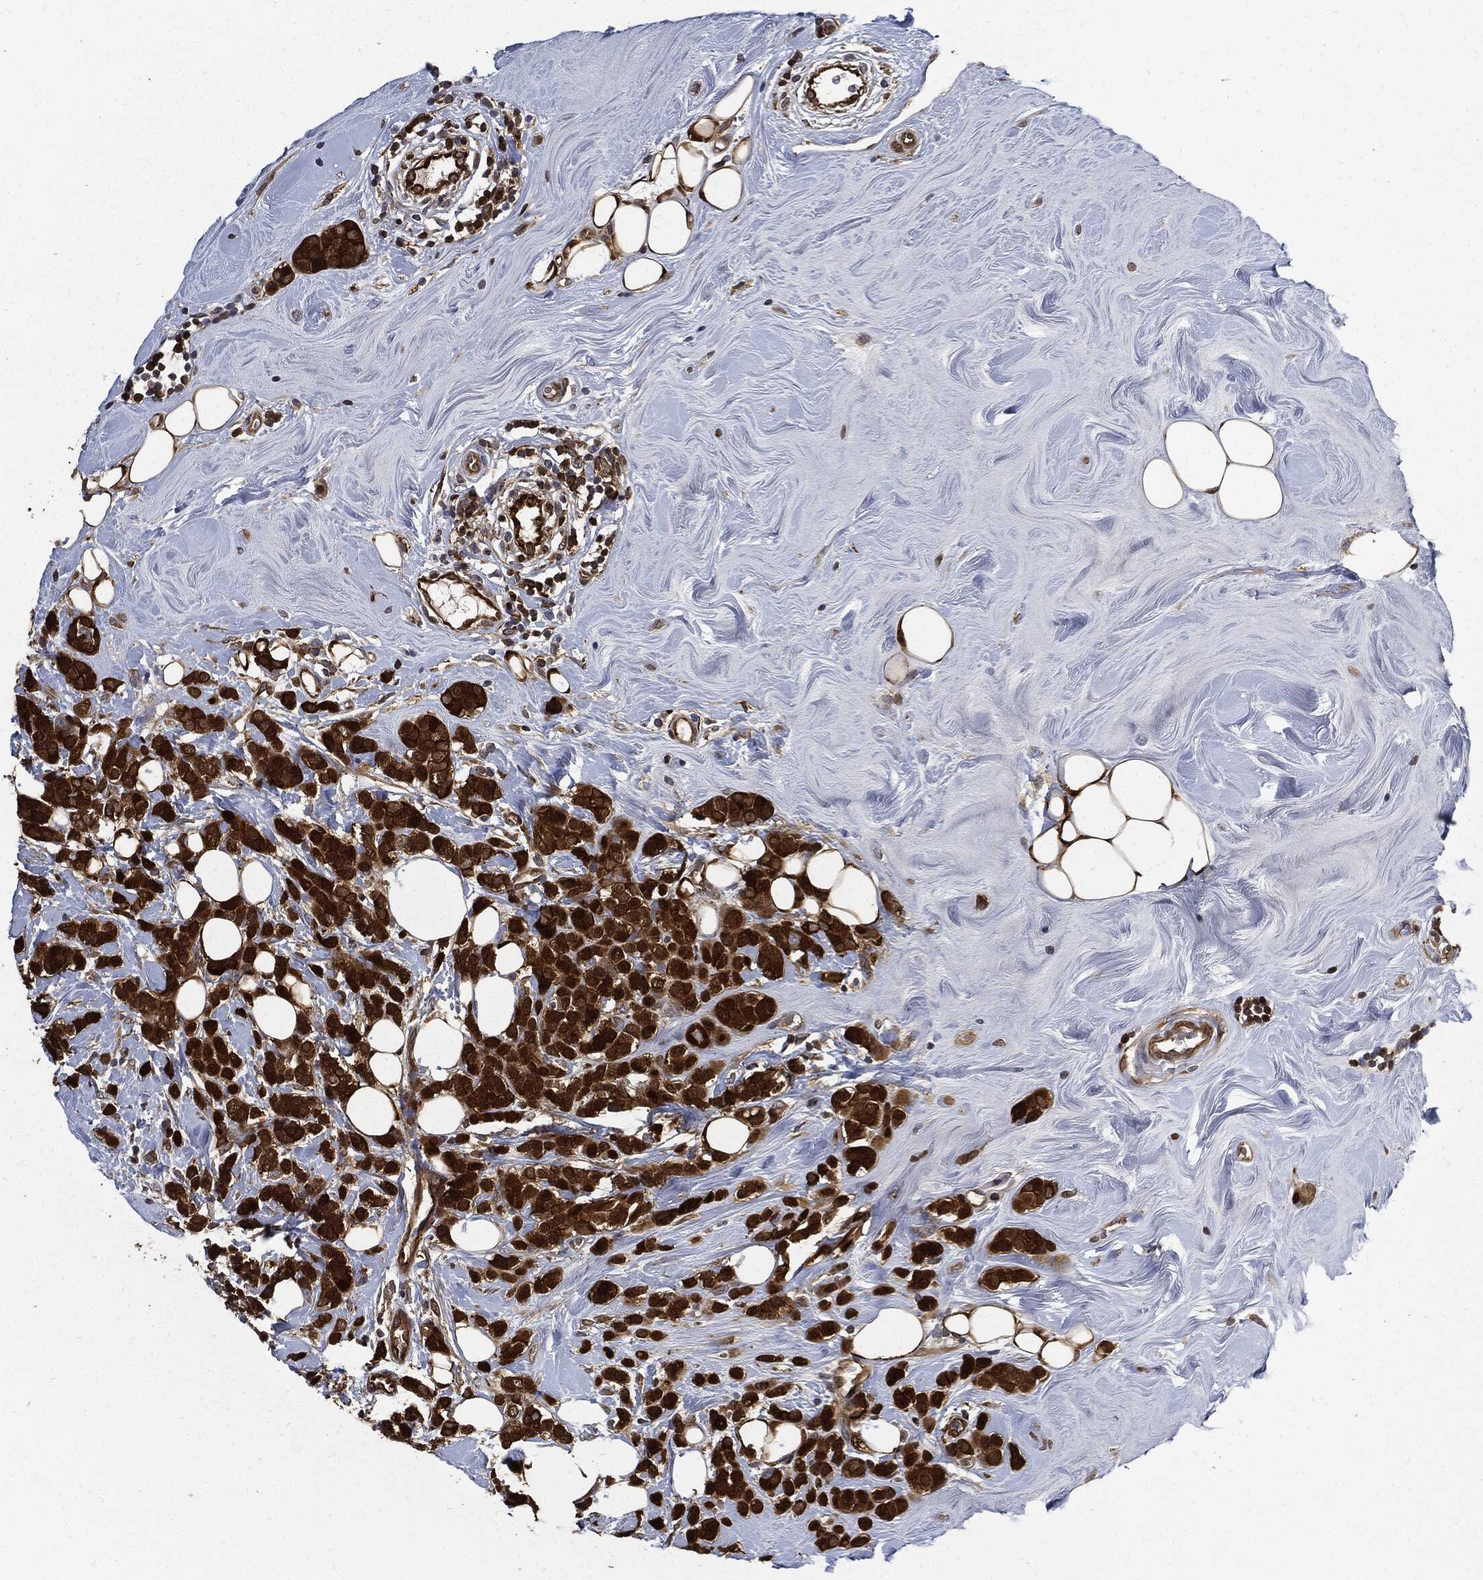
{"staining": {"intensity": "strong", "quantity": ">75%", "location": "cytoplasmic/membranous"}, "tissue": "breast cancer", "cell_type": "Tumor cells", "image_type": "cancer", "snomed": [{"axis": "morphology", "description": "Lobular carcinoma"}, {"axis": "topography", "description": "Breast"}], "caption": "Immunohistochemistry (IHC) micrograph of neoplastic tissue: lobular carcinoma (breast) stained using IHC displays high levels of strong protein expression localized specifically in the cytoplasmic/membranous of tumor cells, appearing as a cytoplasmic/membranous brown color.", "gene": "PRDX2", "patient": {"sex": "female", "age": 49}}